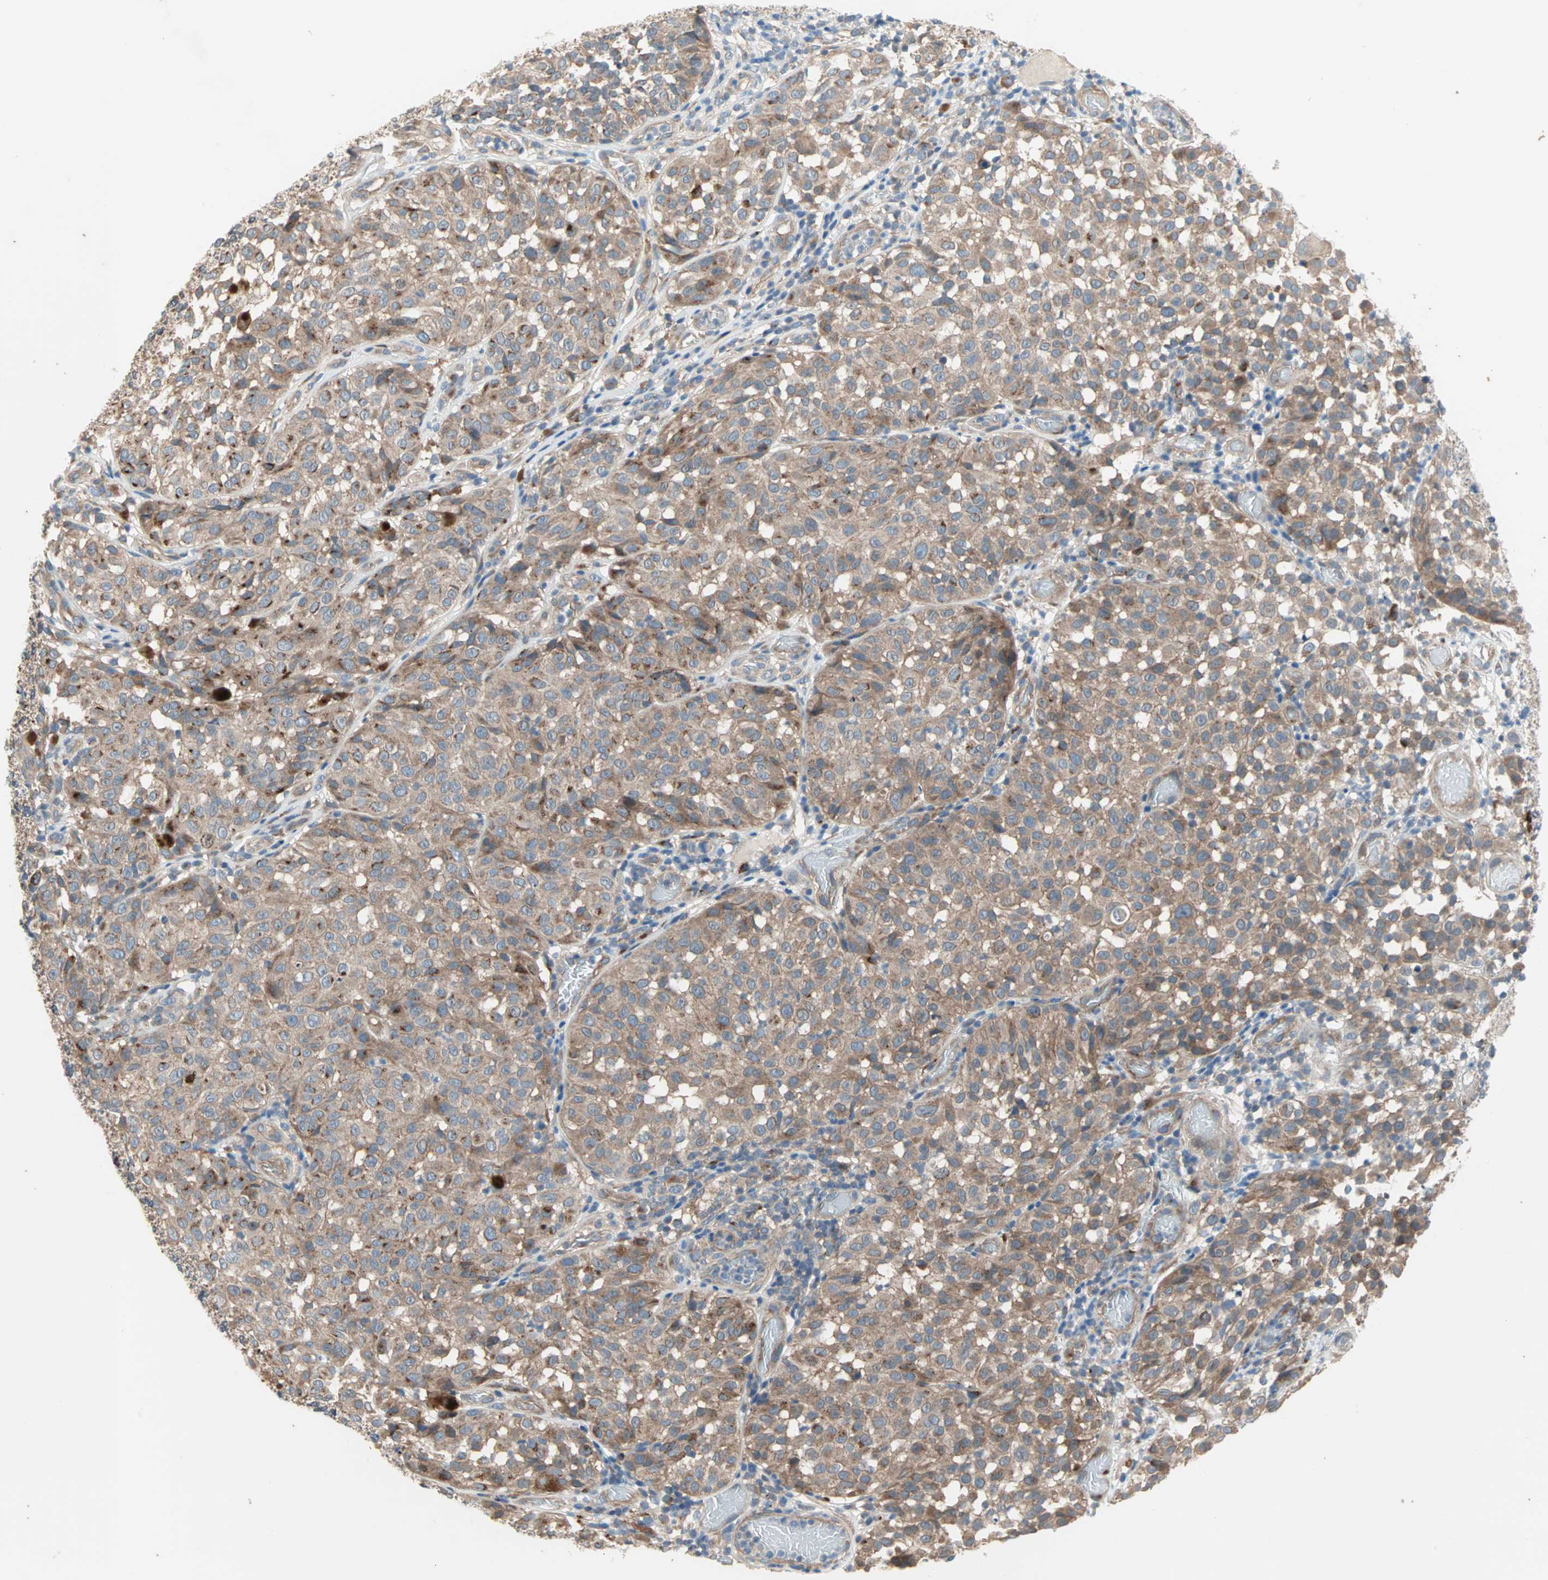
{"staining": {"intensity": "moderate", "quantity": ">75%", "location": "cytoplasmic/membranous"}, "tissue": "melanoma", "cell_type": "Tumor cells", "image_type": "cancer", "snomed": [{"axis": "morphology", "description": "Malignant melanoma, NOS"}, {"axis": "topography", "description": "Skin"}], "caption": "A high-resolution histopathology image shows immunohistochemistry staining of melanoma, which shows moderate cytoplasmic/membranous staining in approximately >75% of tumor cells. (brown staining indicates protein expression, while blue staining denotes nuclei).", "gene": "PDE8A", "patient": {"sex": "female", "age": 46}}